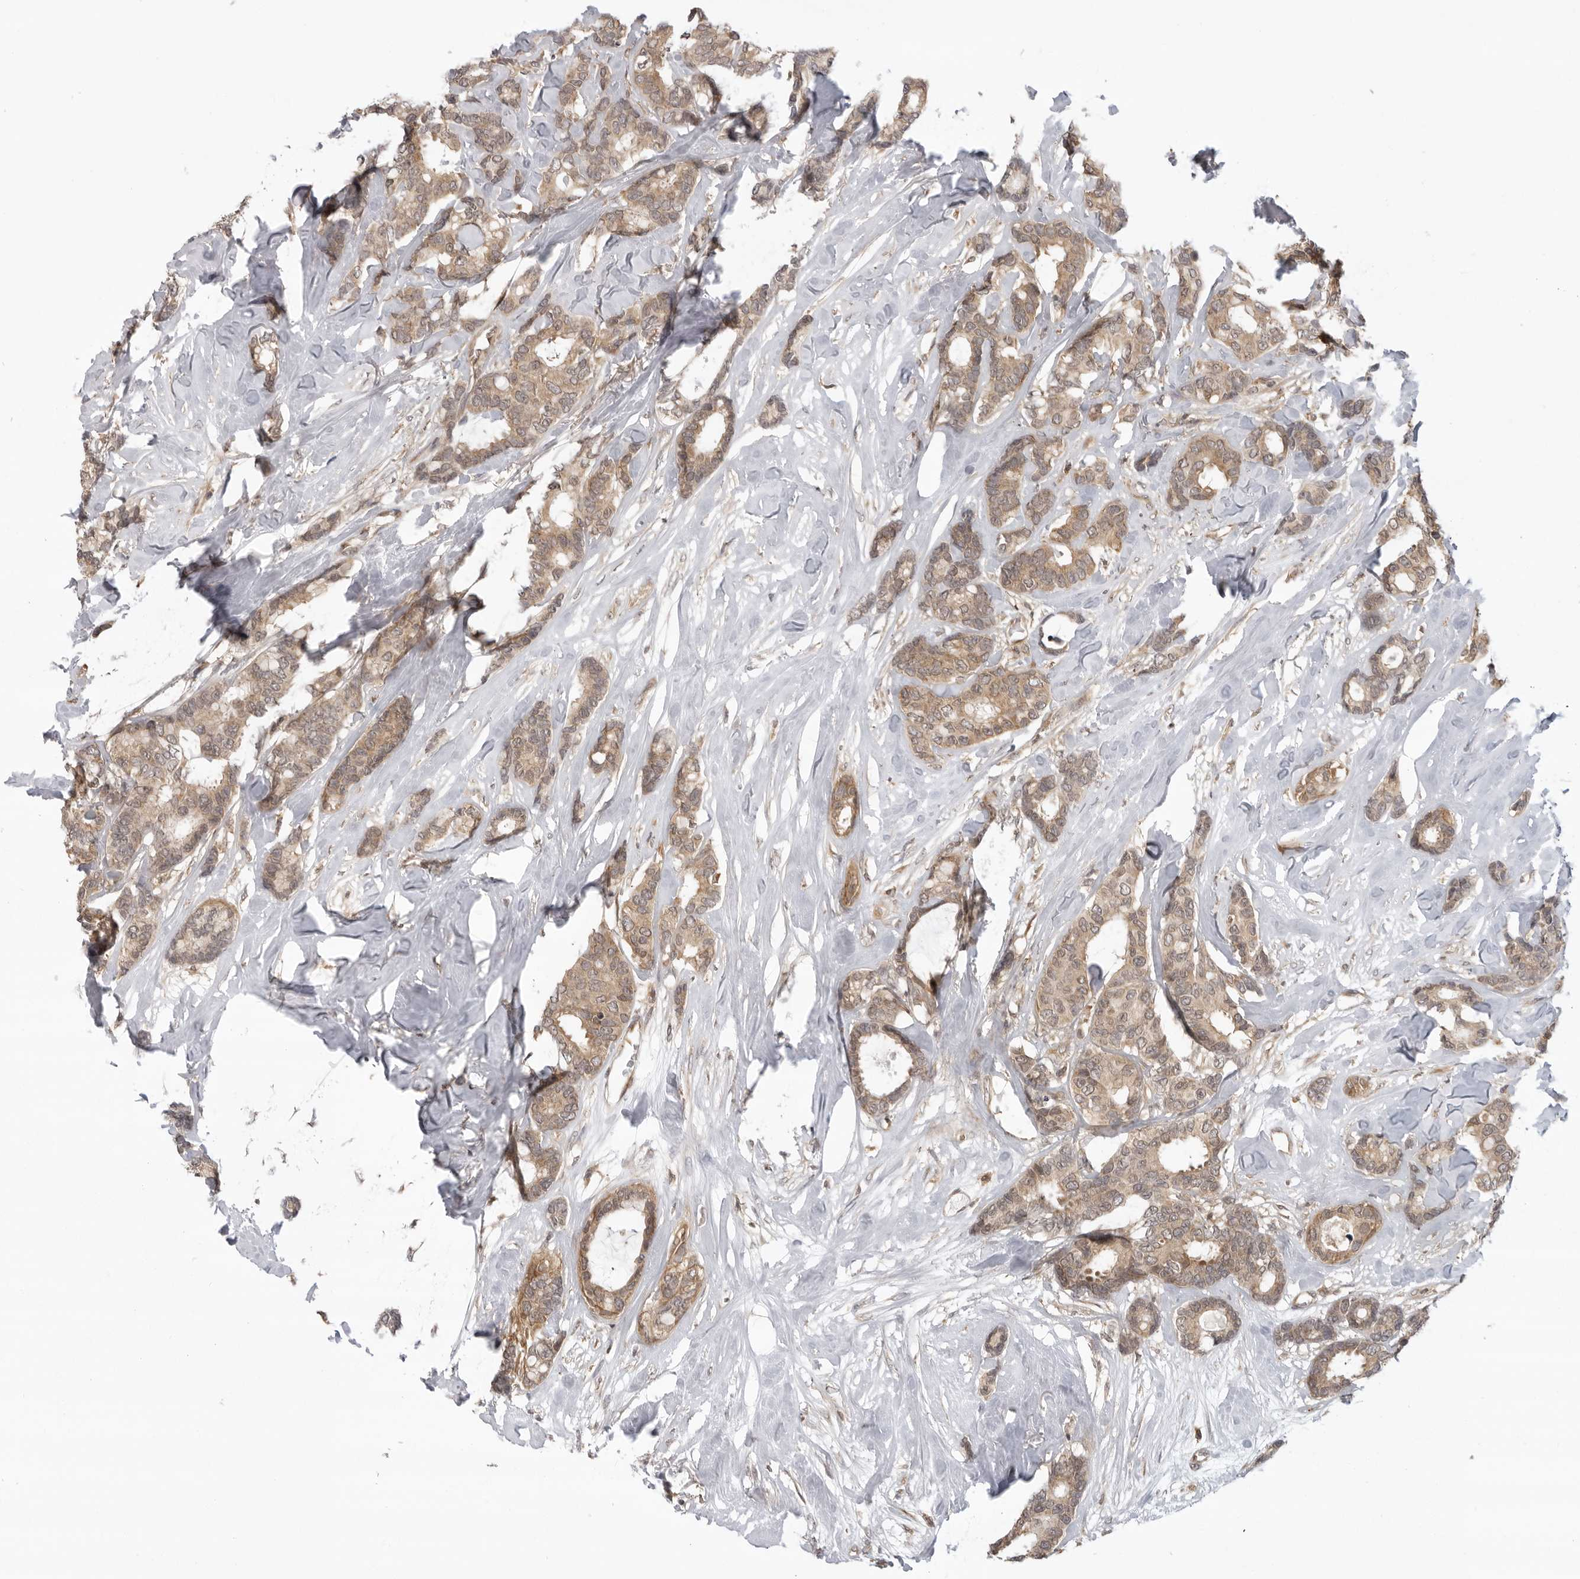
{"staining": {"intensity": "moderate", "quantity": ">75%", "location": "cytoplasmic/membranous"}, "tissue": "breast cancer", "cell_type": "Tumor cells", "image_type": "cancer", "snomed": [{"axis": "morphology", "description": "Duct carcinoma"}, {"axis": "topography", "description": "Breast"}], "caption": "Tumor cells display moderate cytoplasmic/membranous positivity in about >75% of cells in breast cancer (invasive ductal carcinoma).", "gene": "PRRC2A", "patient": {"sex": "female", "age": 87}}